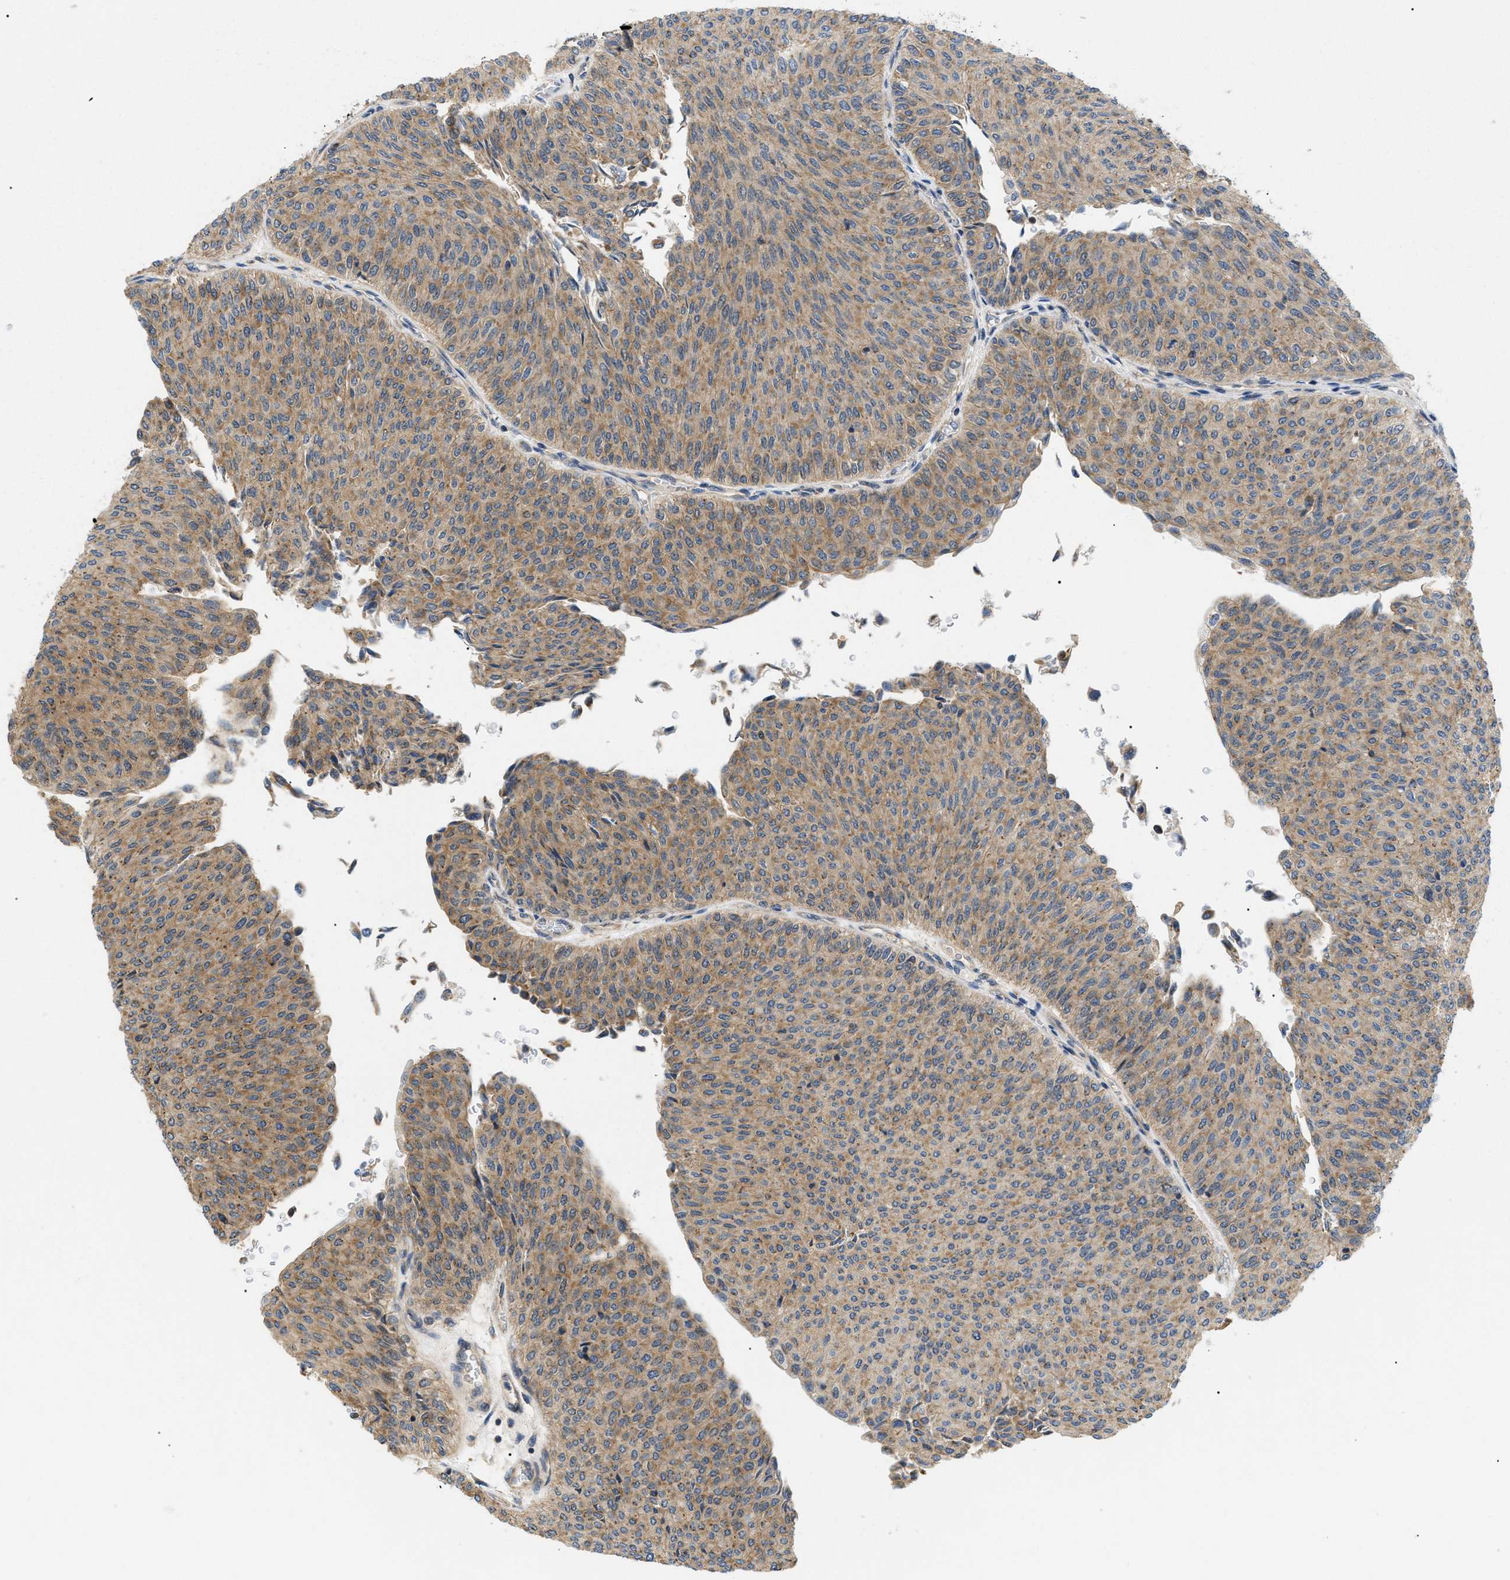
{"staining": {"intensity": "moderate", "quantity": ">75%", "location": "cytoplasmic/membranous"}, "tissue": "urothelial cancer", "cell_type": "Tumor cells", "image_type": "cancer", "snomed": [{"axis": "morphology", "description": "Urothelial carcinoma, Low grade"}, {"axis": "topography", "description": "Urinary bladder"}], "caption": "Moderate cytoplasmic/membranous protein expression is identified in about >75% of tumor cells in low-grade urothelial carcinoma. (Brightfield microscopy of DAB IHC at high magnification).", "gene": "ZBTB11", "patient": {"sex": "male", "age": 78}}